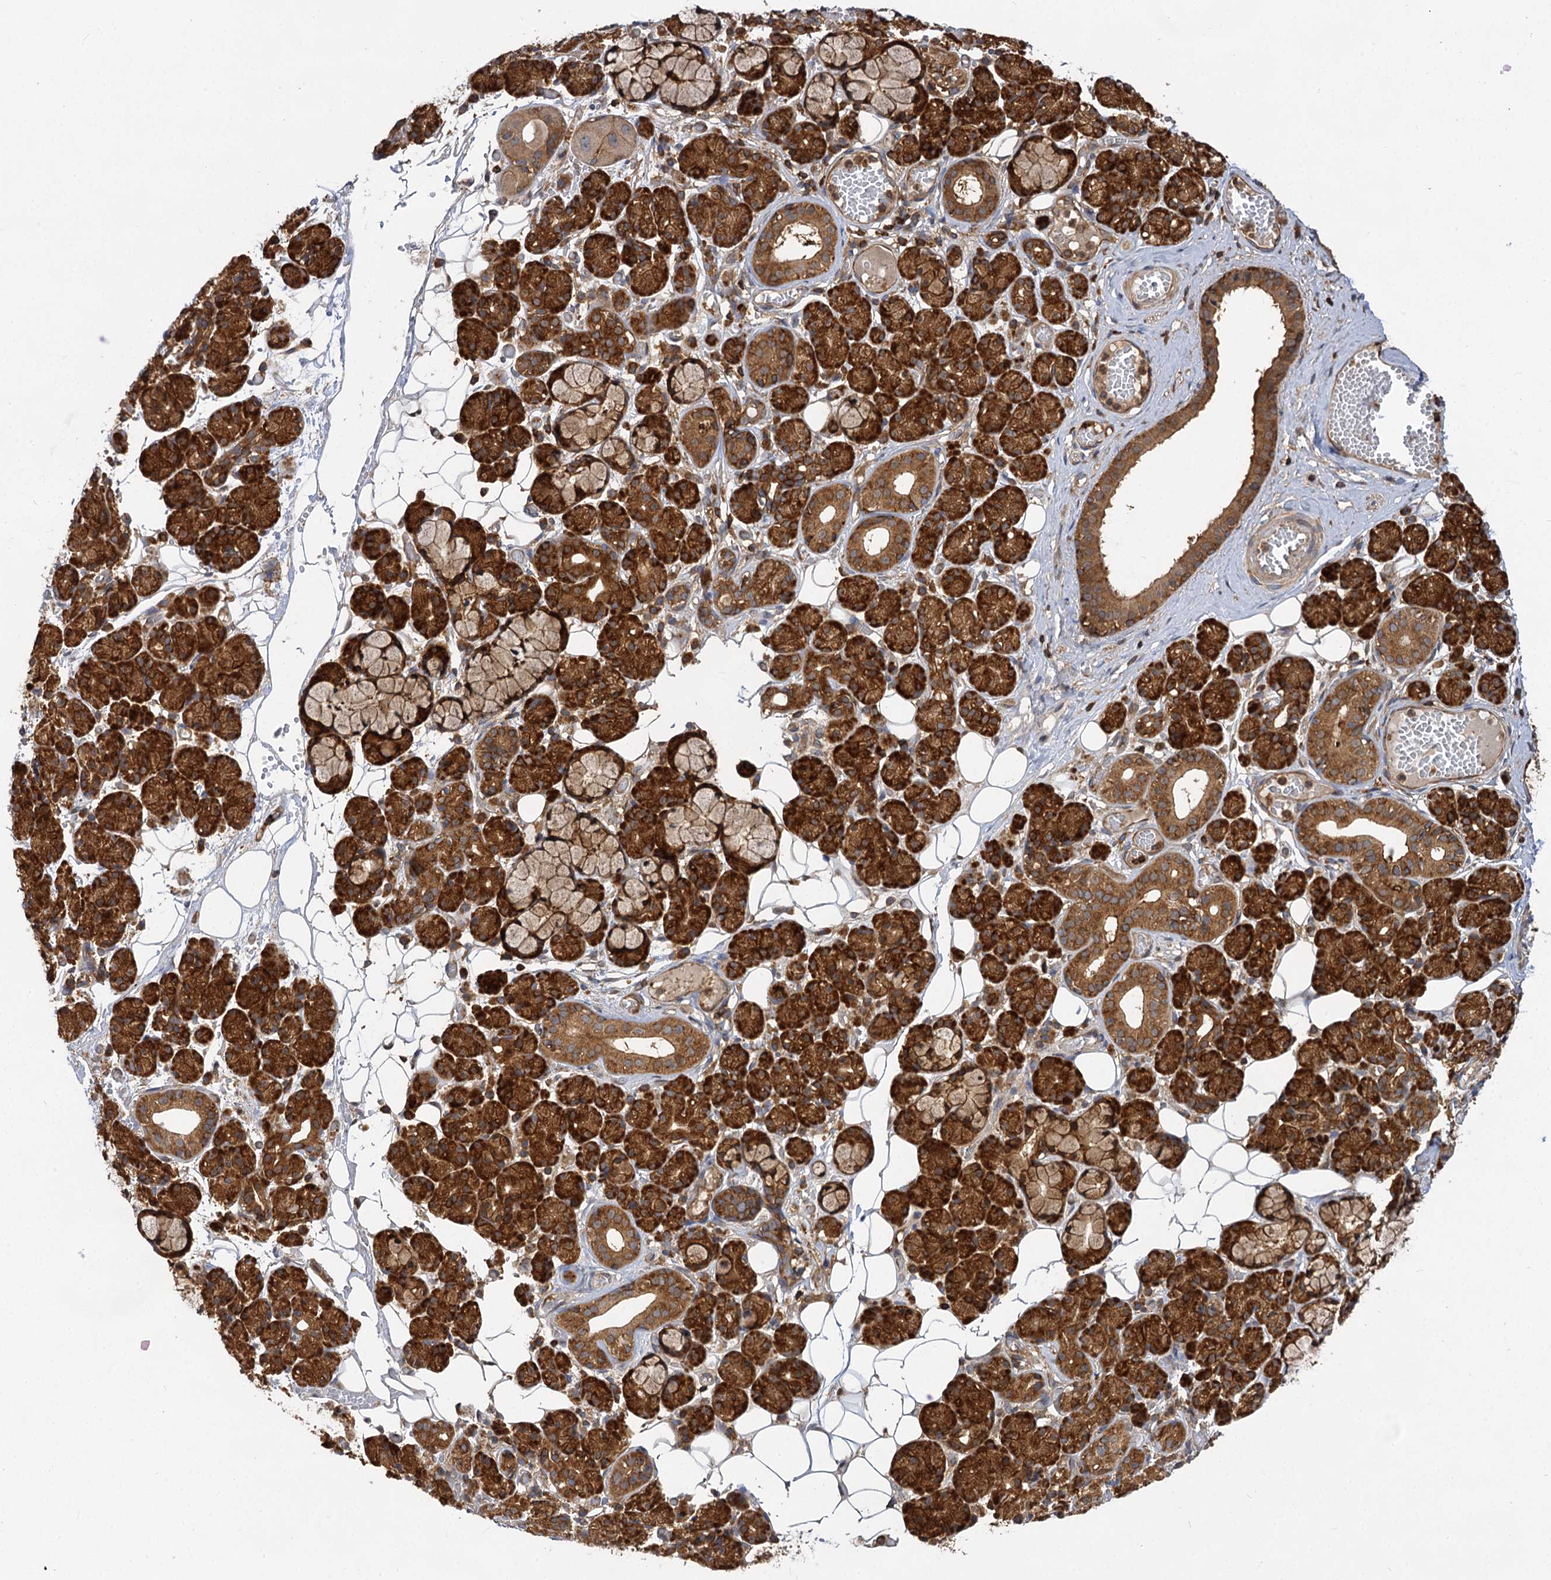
{"staining": {"intensity": "strong", "quantity": ">75%", "location": "cytoplasmic/membranous"}, "tissue": "salivary gland", "cell_type": "Glandular cells", "image_type": "normal", "snomed": [{"axis": "morphology", "description": "Normal tissue, NOS"}, {"axis": "topography", "description": "Salivary gland"}], "caption": "Normal salivary gland exhibits strong cytoplasmic/membranous positivity in about >75% of glandular cells, visualized by immunohistochemistry. Ihc stains the protein of interest in brown and the nuclei are stained blue.", "gene": "PACS1", "patient": {"sex": "male", "age": 63}}